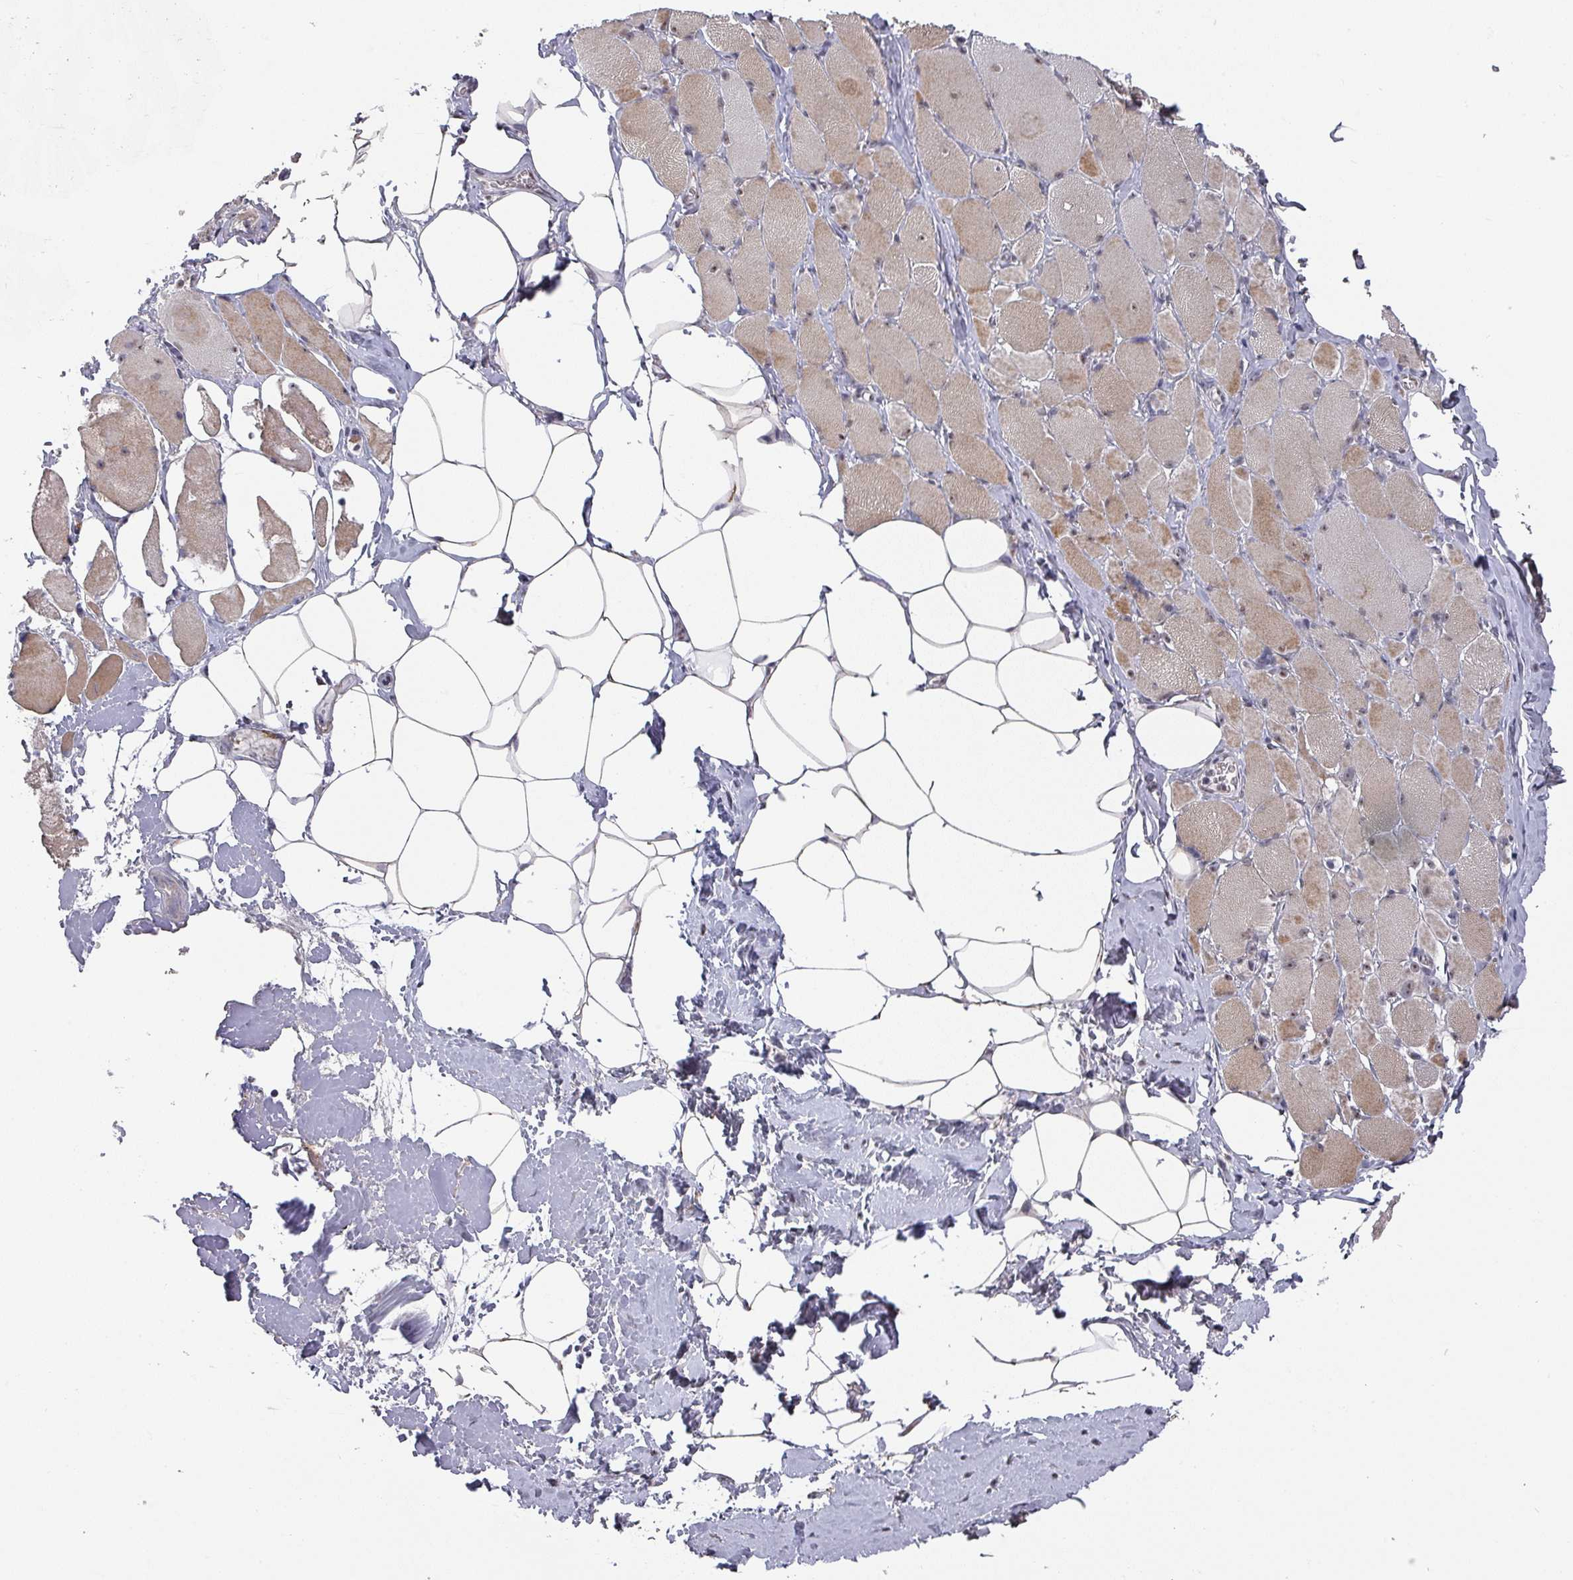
{"staining": {"intensity": "moderate", "quantity": "25%-75%", "location": "cytoplasmic/membranous"}, "tissue": "skeletal muscle", "cell_type": "Myocytes", "image_type": "normal", "snomed": [{"axis": "morphology", "description": "Normal tissue, NOS"}, {"axis": "morphology", "description": "Basal cell carcinoma"}, {"axis": "topography", "description": "Skeletal muscle"}], "caption": "Immunohistochemistry image of benign skeletal muscle stained for a protein (brown), which shows medium levels of moderate cytoplasmic/membranous staining in about 25%-75% of myocytes.", "gene": "ZNF654", "patient": {"sex": "female", "age": 64}}